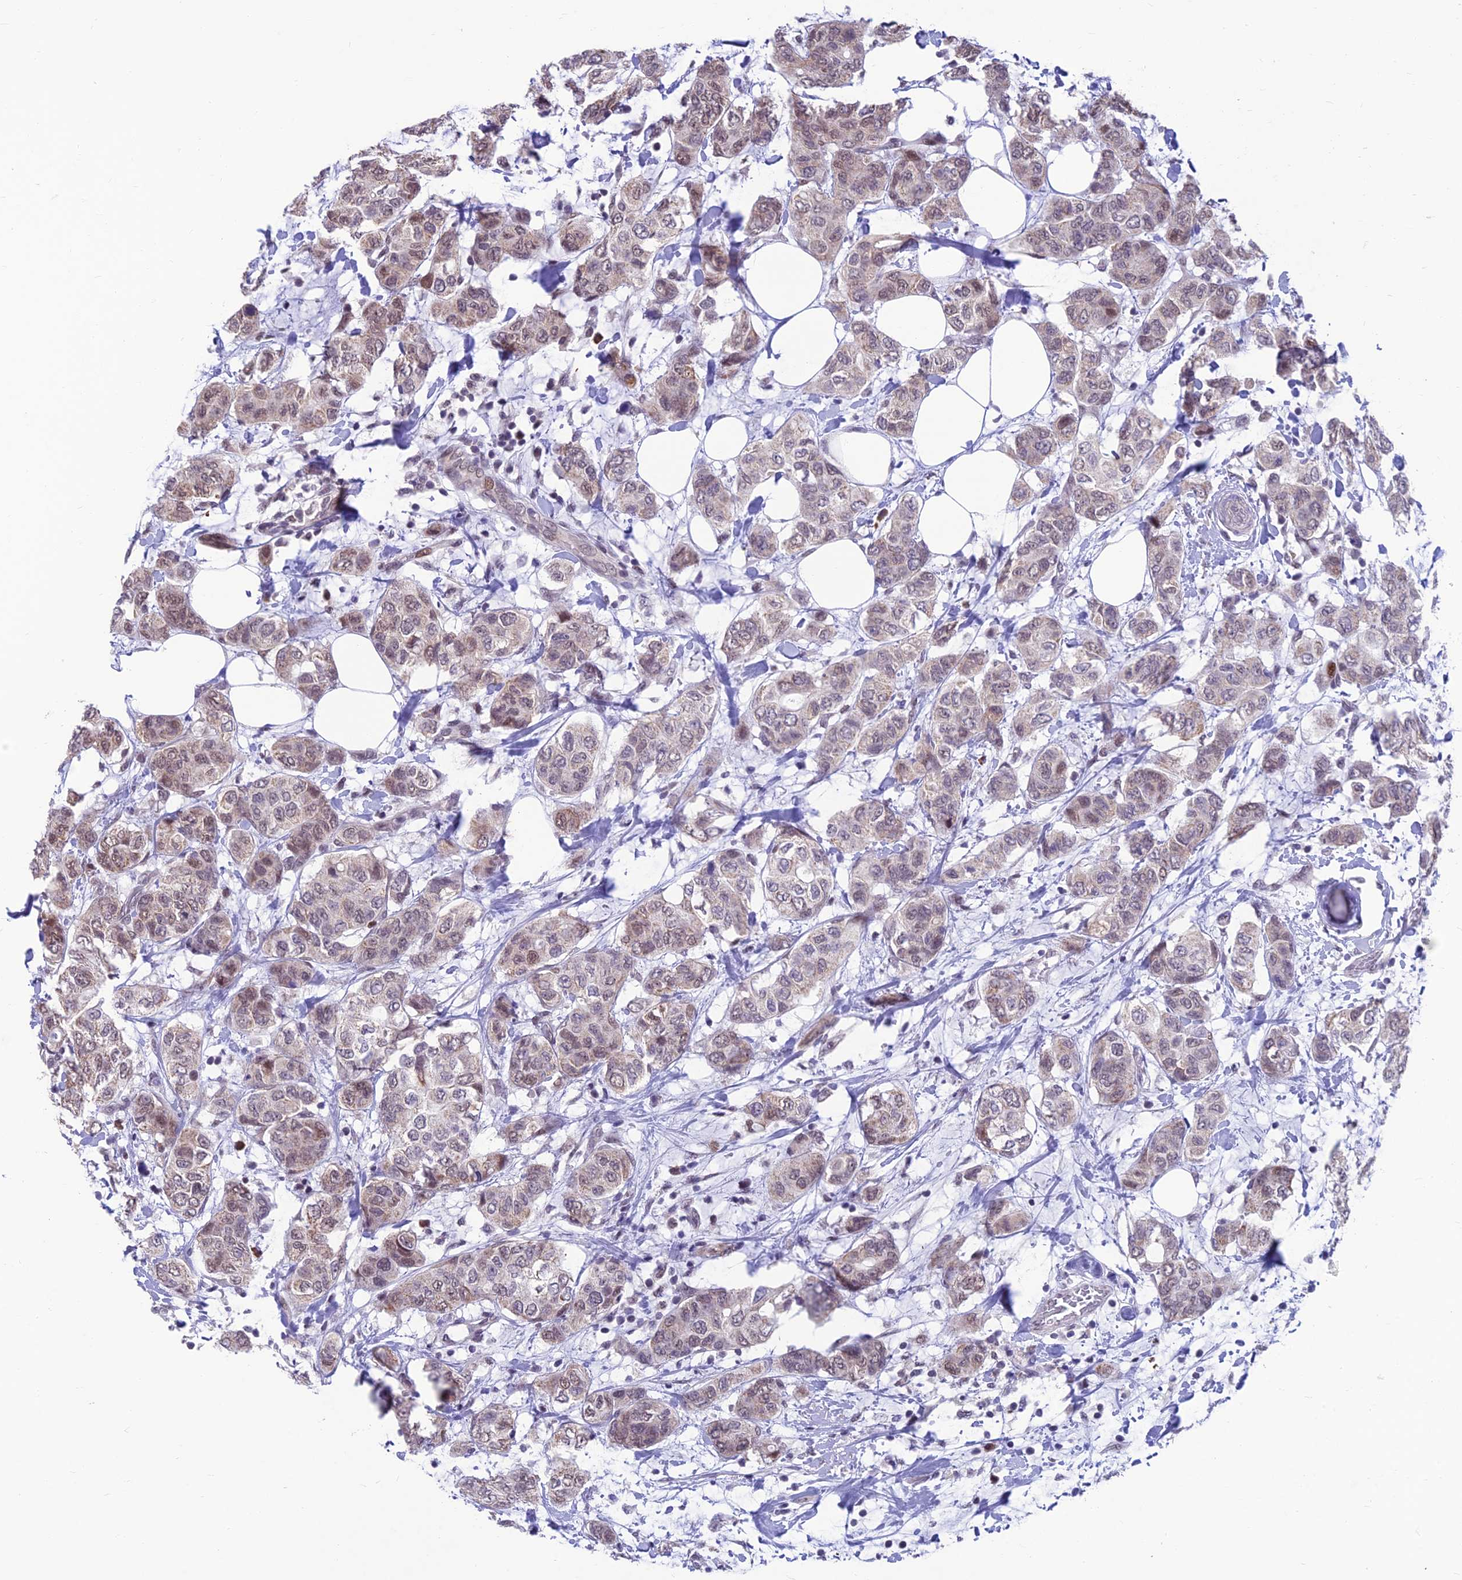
{"staining": {"intensity": "weak", "quantity": "25%-75%", "location": "nuclear"}, "tissue": "breast cancer", "cell_type": "Tumor cells", "image_type": "cancer", "snomed": [{"axis": "morphology", "description": "Lobular carcinoma"}, {"axis": "topography", "description": "Breast"}], "caption": "Immunohistochemical staining of human breast cancer reveals low levels of weak nuclear protein expression in approximately 25%-75% of tumor cells. The staining was performed using DAB, with brown indicating positive protein expression. Nuclei are stained blue with hematoxylin.", "gene": "KIAA1191", "patient": {"sex": "female", "age": 51}}